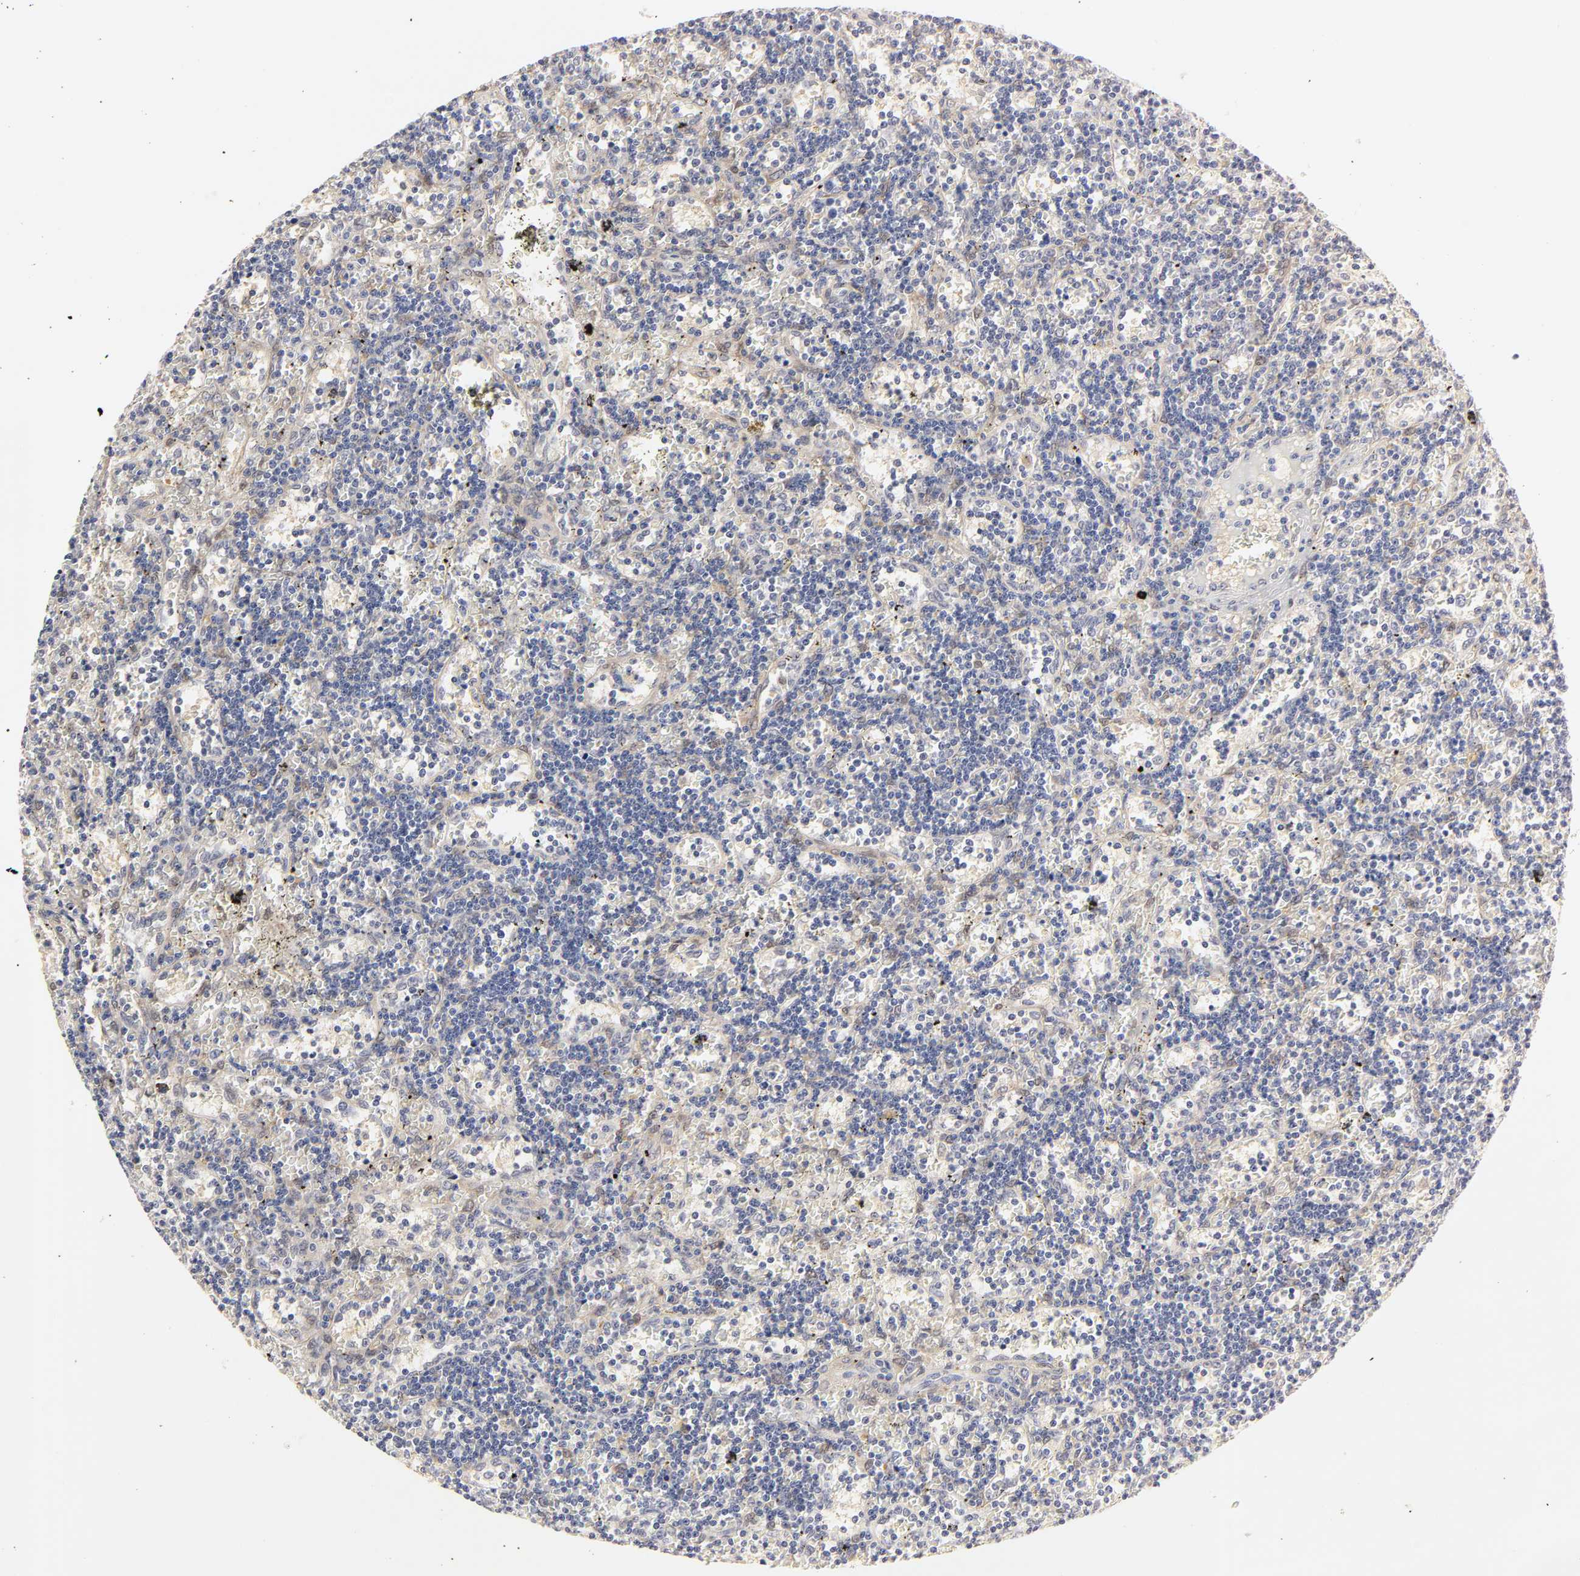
{"staining": {"intensity": "negative", "quantity": "none", "location": "none"}, "tissue": "lymphoma", "cell_type": "Tumor cells", "image_type": "cancer", "snomed": [{"axis": "morphology", "description": "Malignant lymphoma, non-Hodgkin's type, Low grade"}, {"axis": "topography", "description": "Spleen"}], "caption": "An image of human lymphoma is negative for staining in tumor cells. (DAB IHC with hematoxylin counter stain).", "gene": "PTEN", "patient": {"sex": "male", "age": 60}}